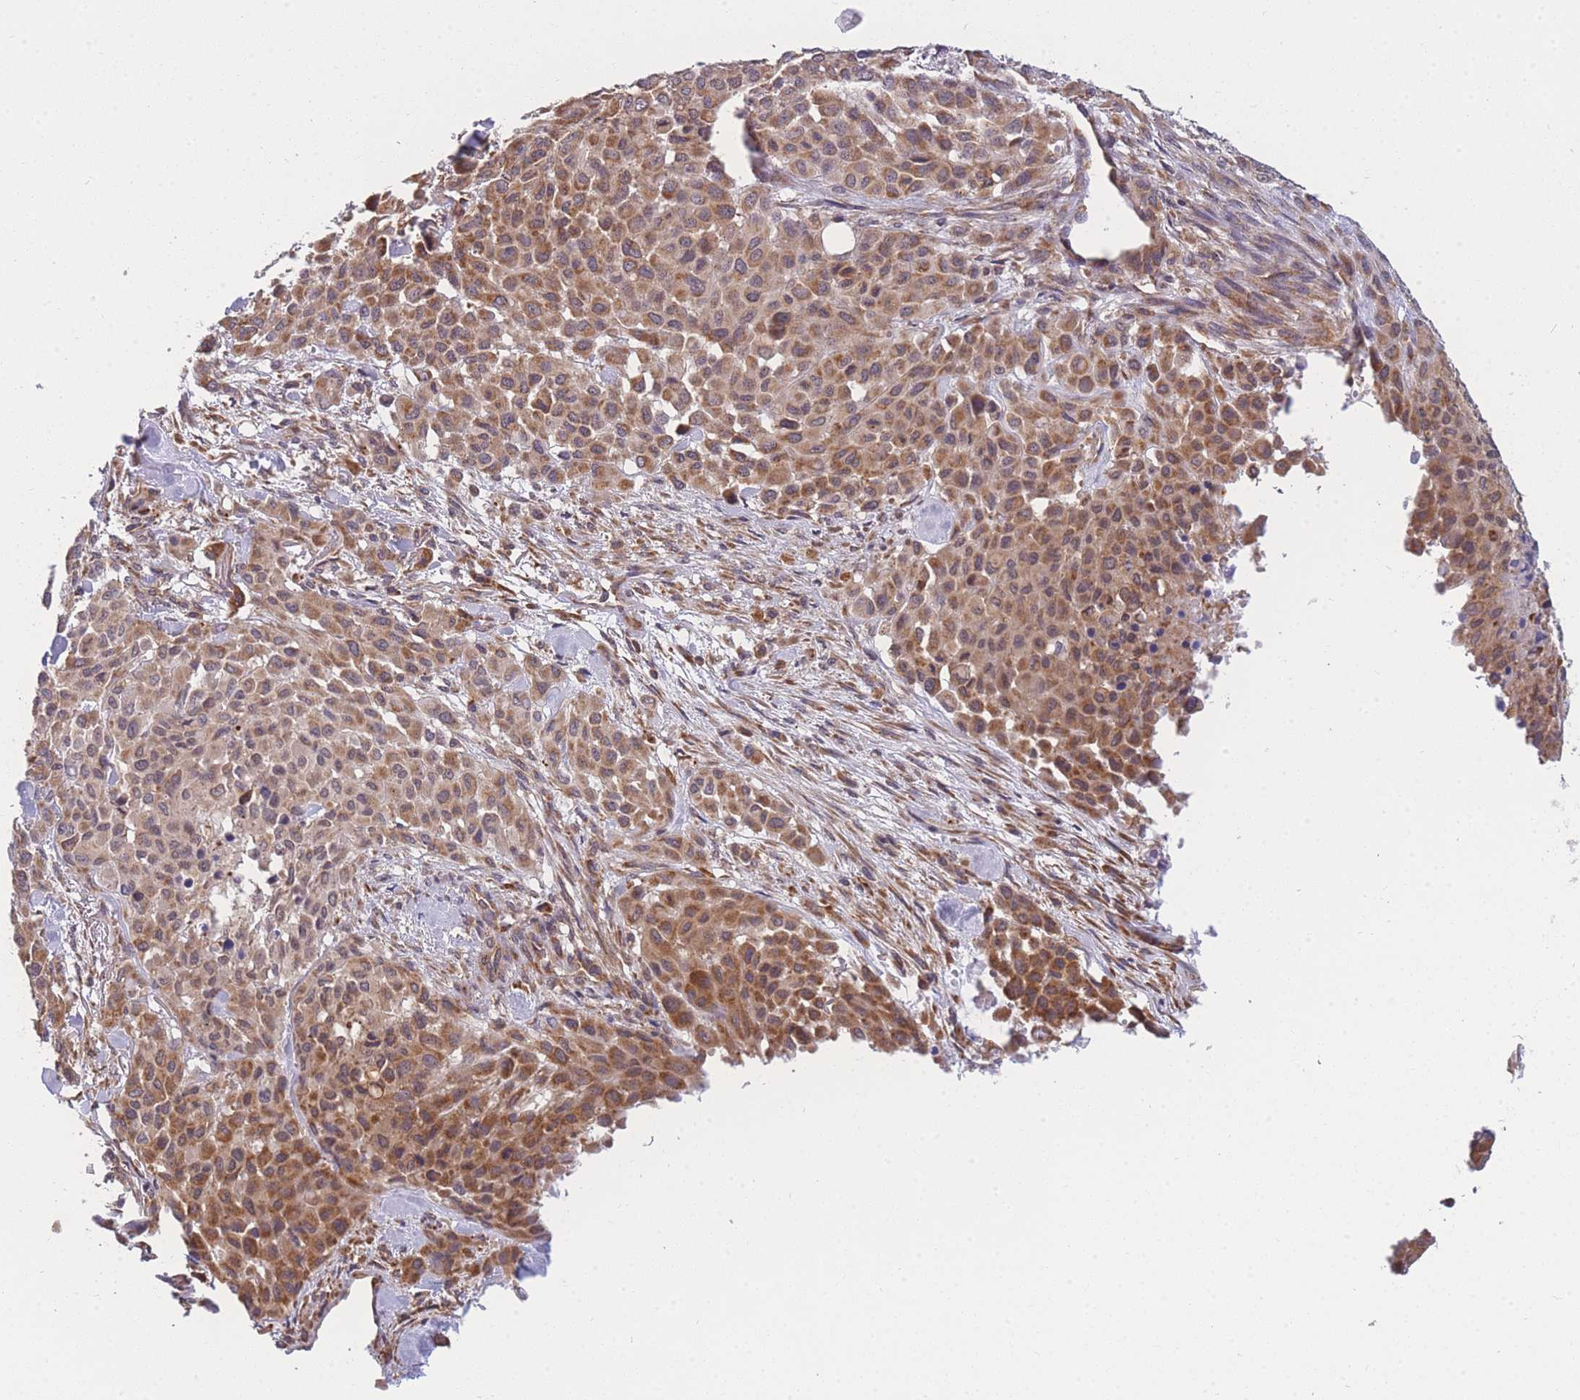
{"staining": {"intensity": "moderate", "quantity": ">75%", "location": "cytoplasmic/membranous"}, "tissue": "melanoma", "cell_type": "Tumor cells", "image_type": "cancer", "snomed": [{"axis": "morphology", "description": "Malignant melanoma, Metastatic site"}, {"axis": "topography", "description": "Skin"}], "caption": "Protein expression analysis of malignant melanoma (metastatic site) reveals moderate cytoplasmic/membranous expression in about >75% of tumor cells.", "gene": "MRPL23", "patient": {"sex": "female", "age": 81}}